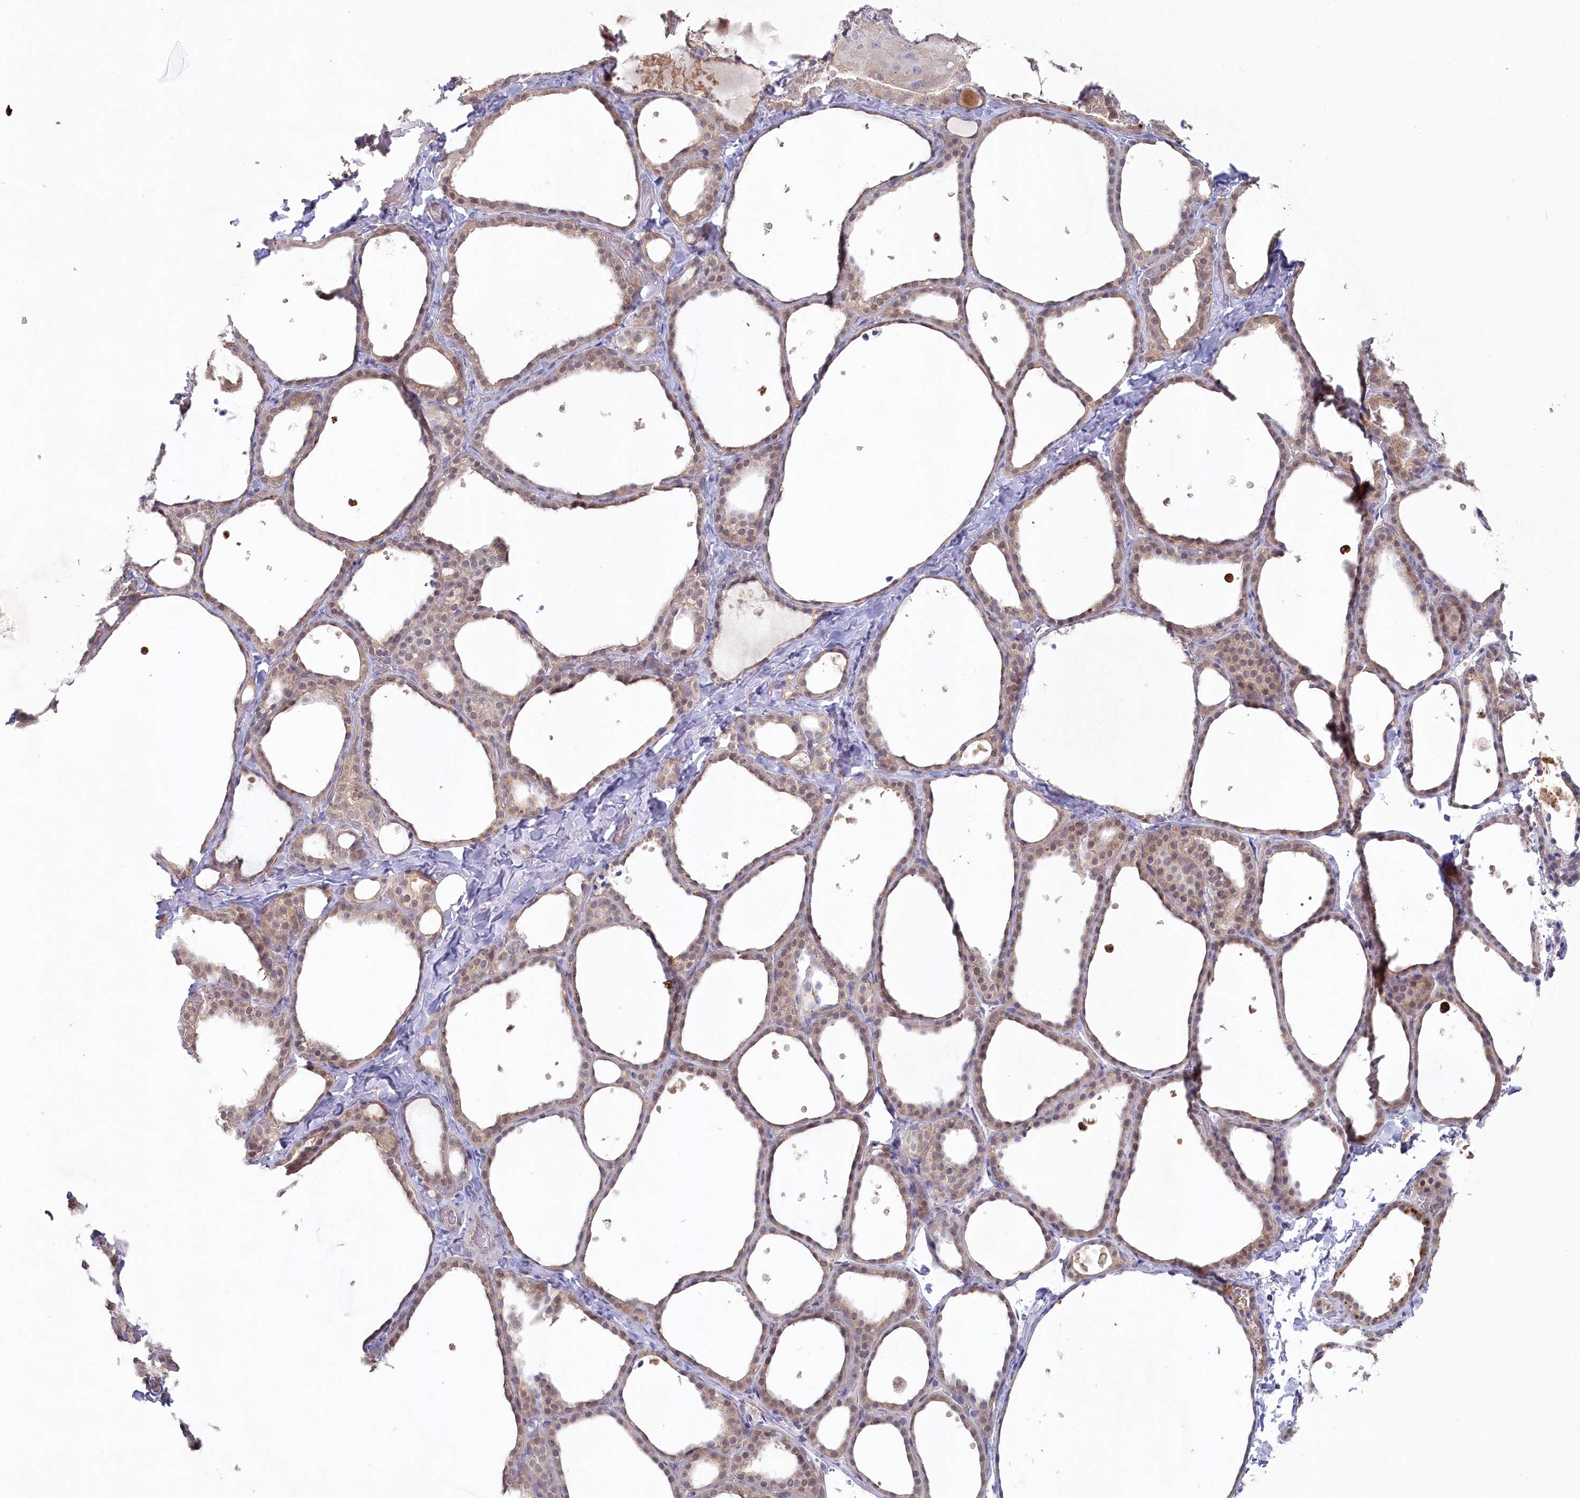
{"staining": {"intensity": "moderate", "quantity": "25%-75%", "location": "cytoplasmic/membranous"}, "tissue": "thyroid gland", "cell_type": "Glandular cells", "image_type": "normal", "snomed": [{"axis": "morphology", "description": "Normal tissue, NOS"}, {"axis": "topography", "description": "Thyroid gland"}], "caption": "A medium amount of moderate cytoplasmic/membranous staining is identified in approximately 25%-75% of glandular cells in benign thyroid gland.", "gene": "AAMDC", "patient": {"sex": "female", "age": 44}}